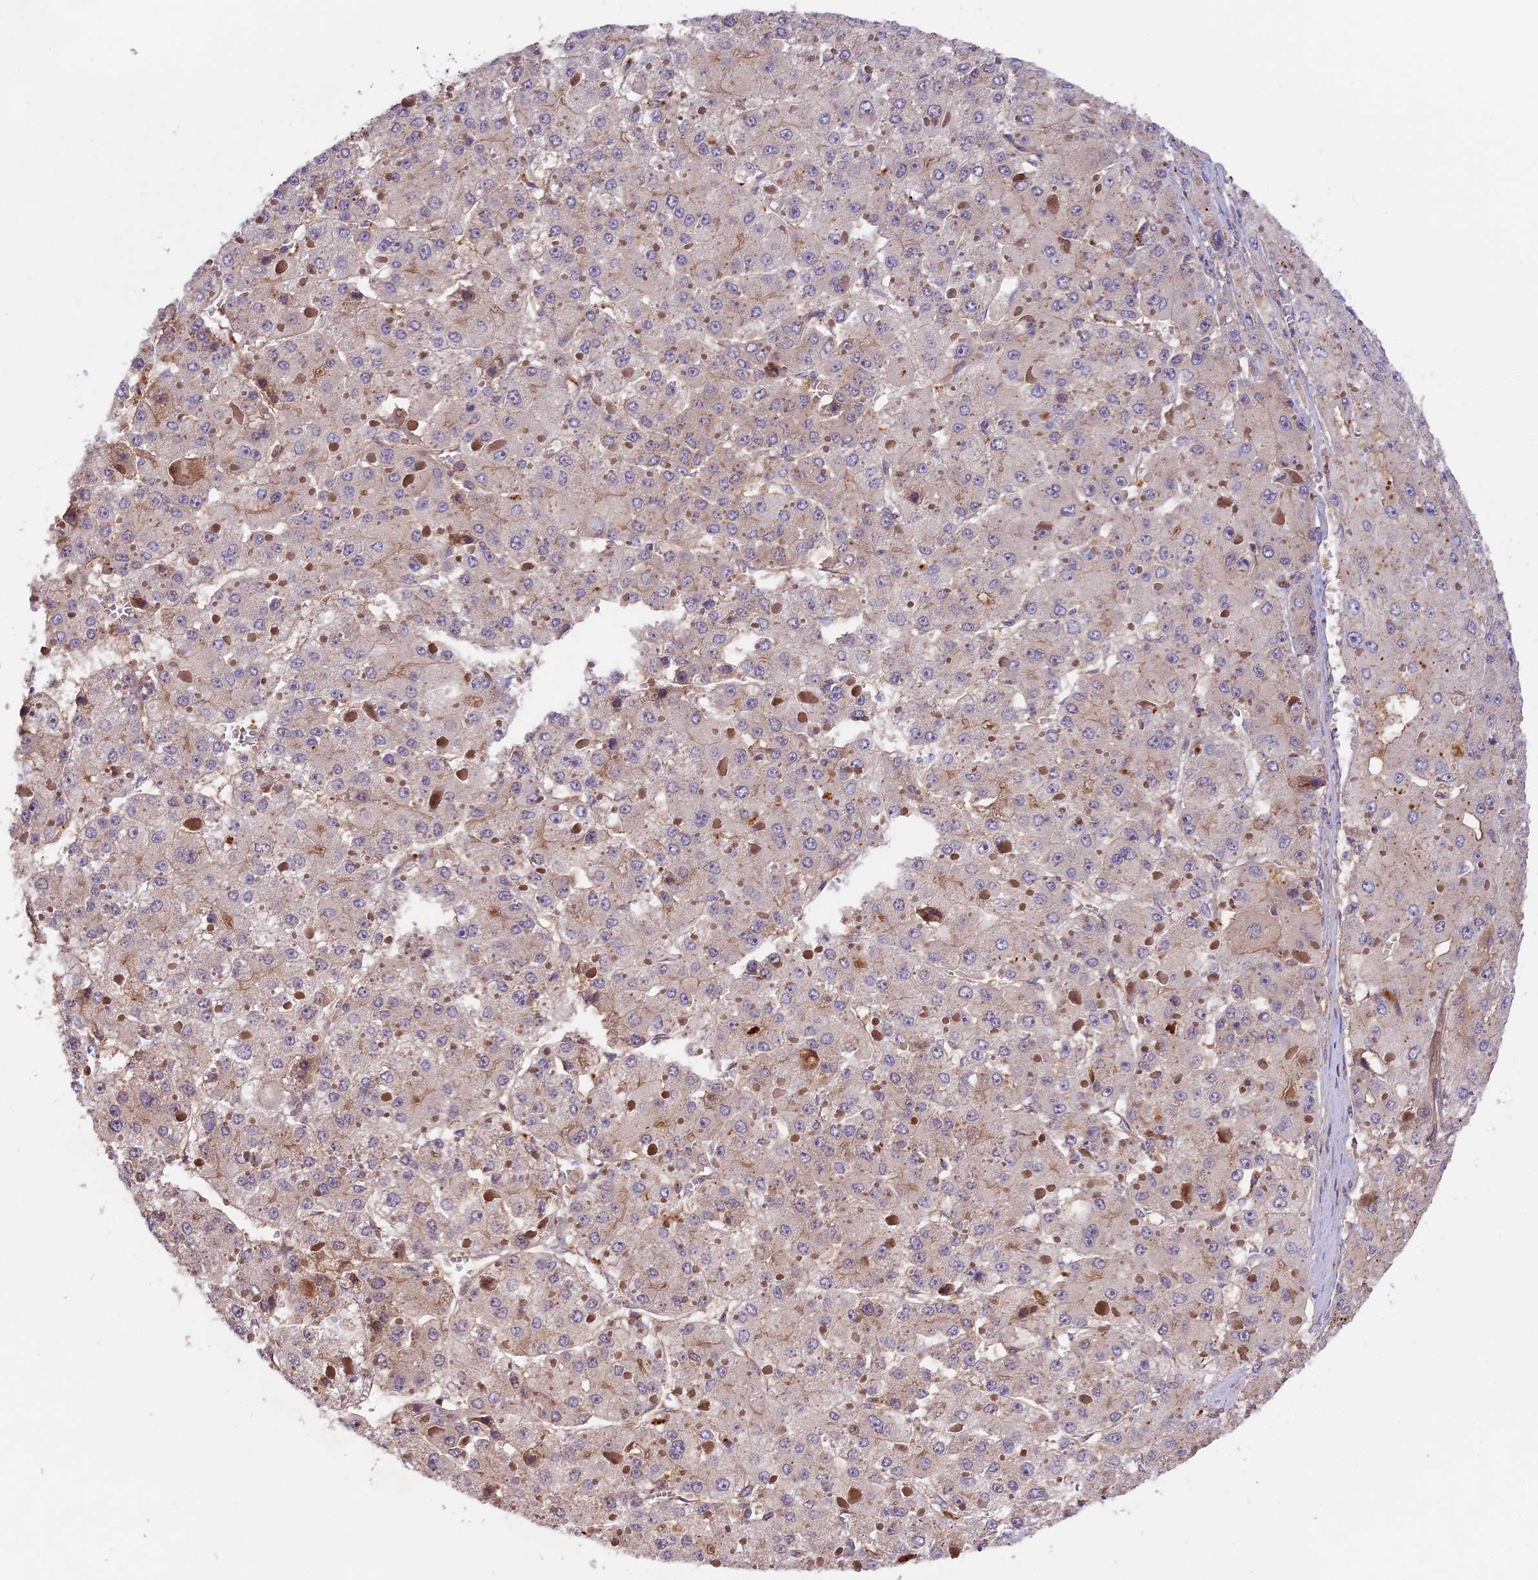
{"staining": {"intensity": "weak", "quantity": "25%-75%", "location": "cytoplasmic/membranous"}, "tissue": "liver cancer", "cell_type": "Tumor cells", "image_type": "cancer", "snomed": [{"axis": "morphology", "description": "Carcinoma, Hepatocellular, NOS"}, {"axis": "topography", "description": "Liver"}], "caption": "About 25%-75% of tumor cells in human liver cancer show weak cytoplasmic/membranous protein expression as visualized by brown immunohistochemical staining.", "gene": "SETD6", "patient": {"sex": "female", "age": 73}}